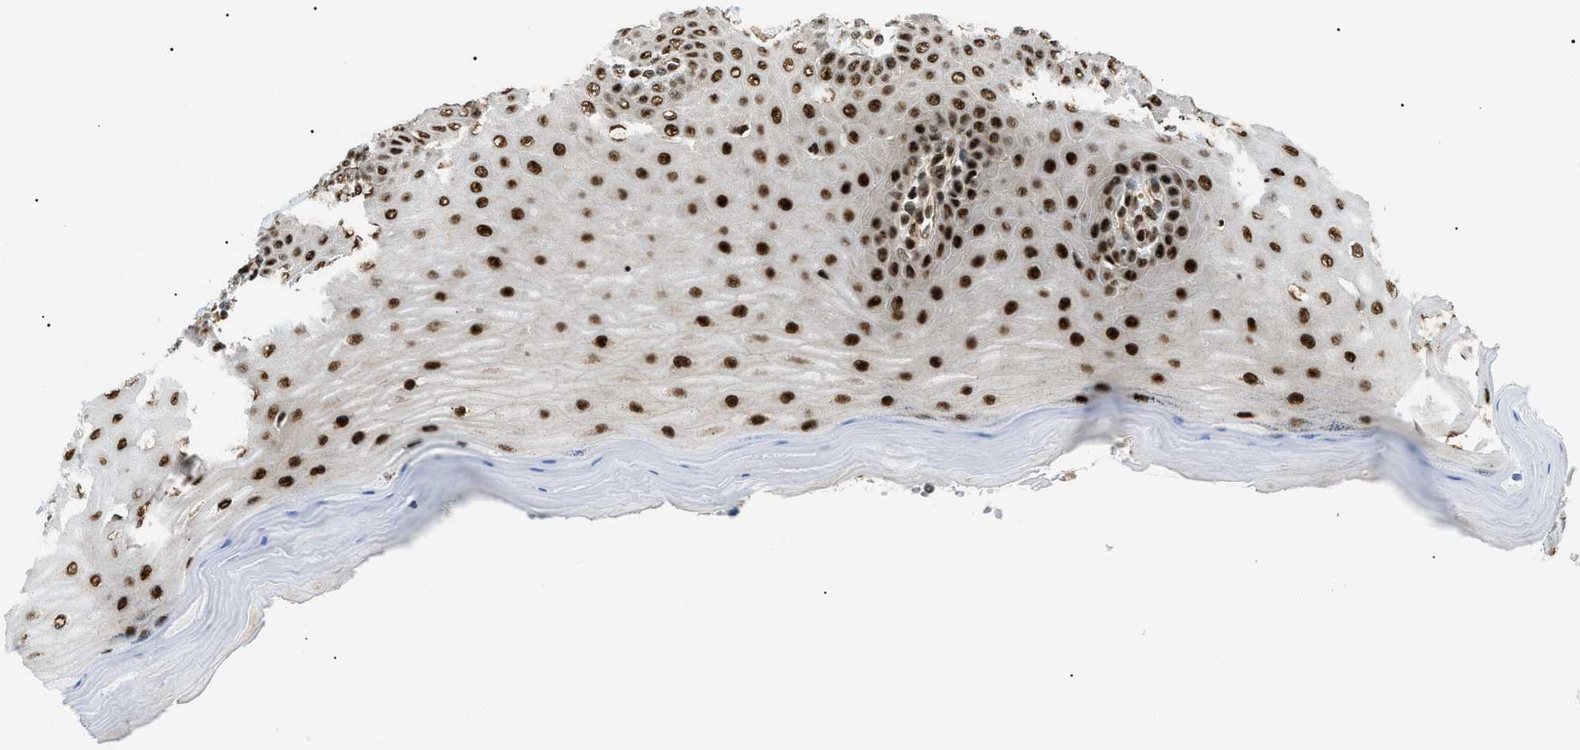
{"staining": {"intensity": "strong", "quantity": ">75%", "location": "nuclear"}, "tissue": "cervix", "cell_type": "Glandular cells", "image_type": "normal", "snomed": [{"axis": "morphology", "description": "Normal tissue, NOS"}, {"axis": "topography", "description": "Cervix"}], "caption": "Protein analysis of benign cervix demonstrates strong nuclear staining in about >75% of glandular cells. (IHC, brightfield microscopy, high magnification).", "gene": "CWC25", "patient": {"sex": "female", "age": 55}}